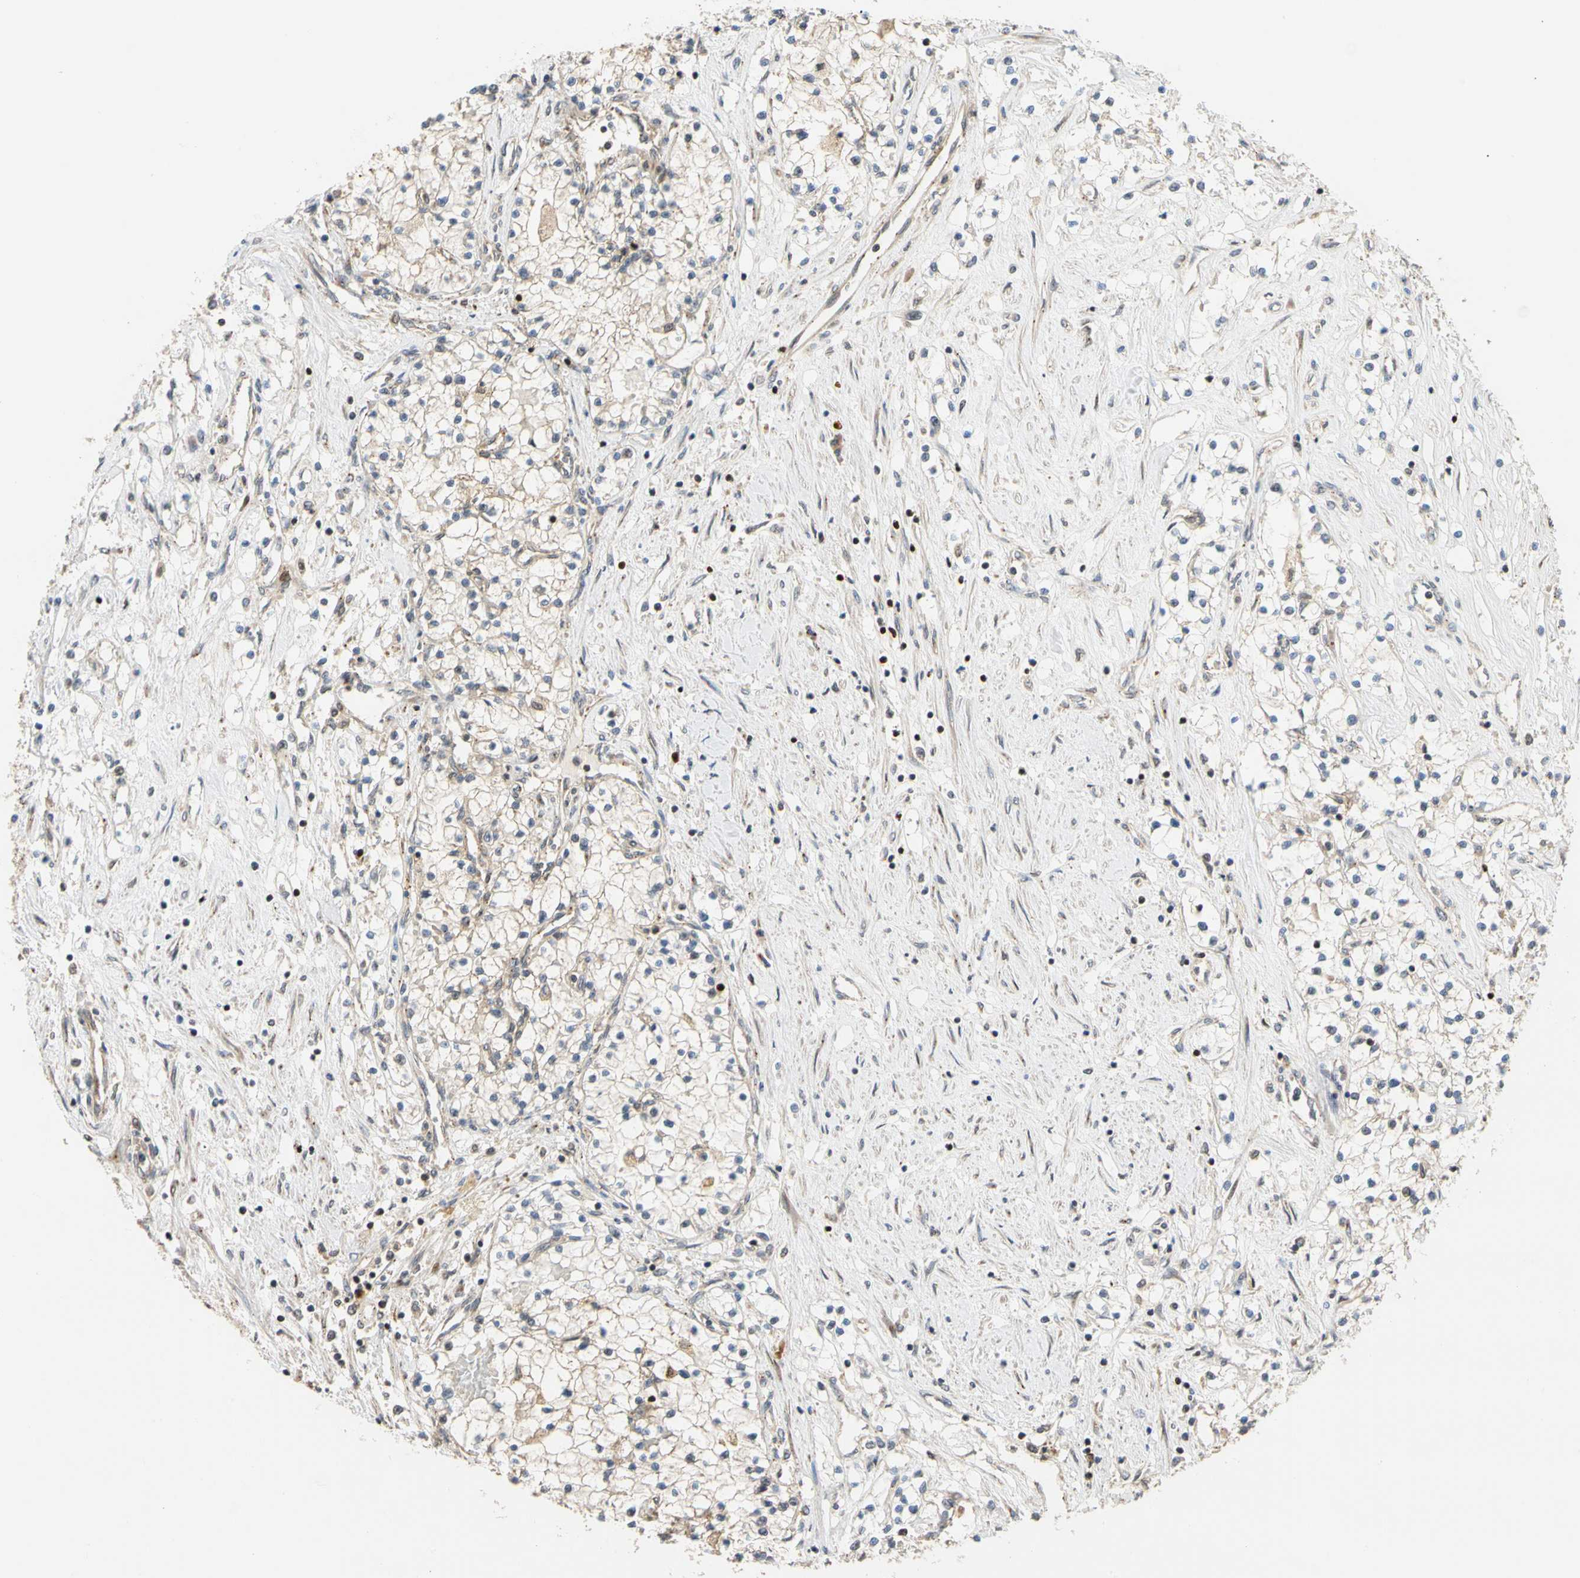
{"staining": {"intensity": "weak", "quantity": "<25%", "location": "cytoplasmic/membranous"}, "tissue": "renal cancer", "cell_type": "Tumor cells", "image_type": "cancer", "snomed": [{"axis": "morphology", "description": "Adenocarcinoma, NOS"}, {"axis": "topography", "description": "Kidney"}], "caption": "The micrograph demonstrates no staining of tumor cells in adenocarcinoma (renal).", "gene": "IP6K2", "patient": {"sex": "male", "age": 68}}